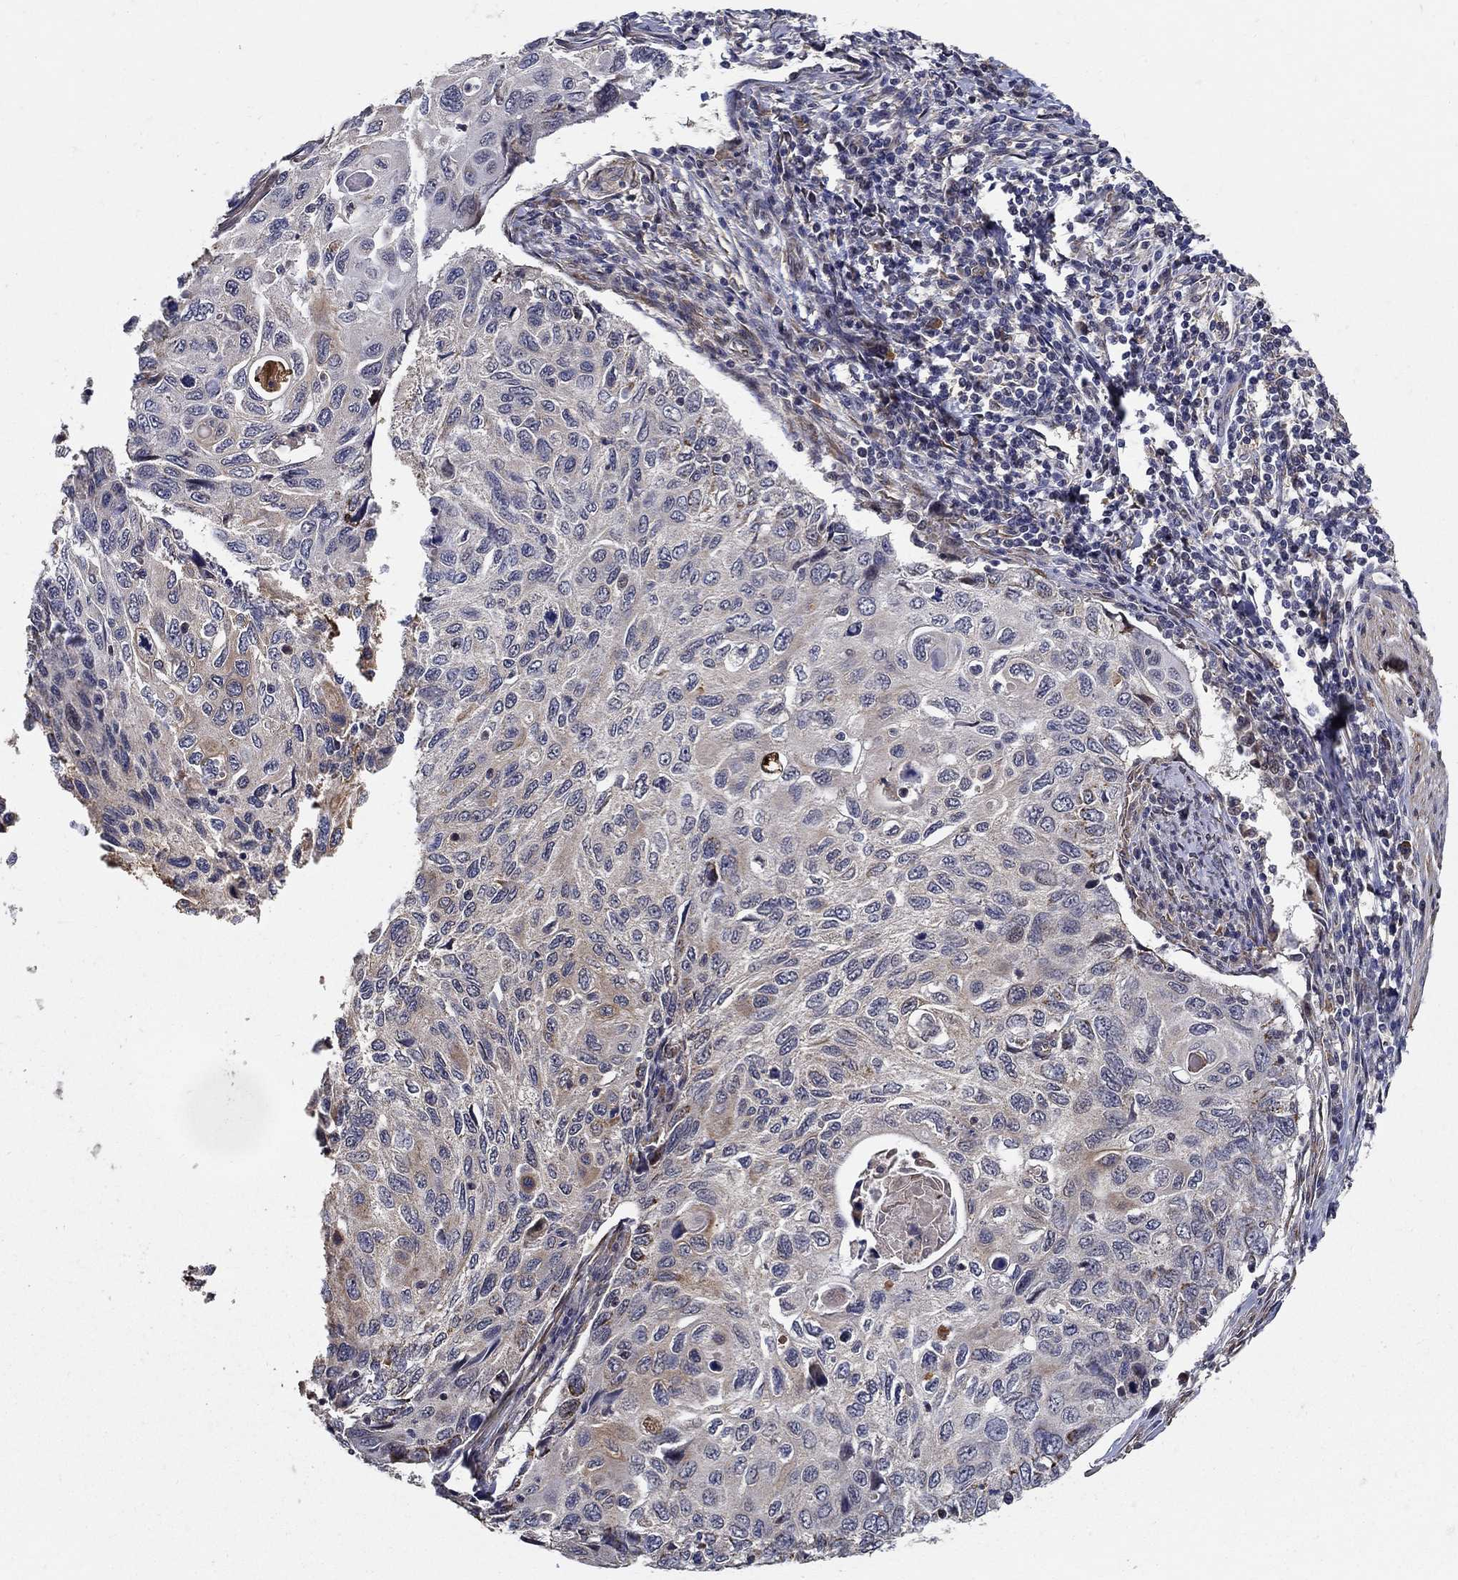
{"staining": {"intensity": "weak", "quantity": "<25%", "location": "cytoplasmic/membranous"}, "tissue": "cervical cancer", "cell_type": "Tumor cells", "image_type": "cancer", "snomed": [{"axis": "morphology", "description": "Squamous cell carcinoma, NOS"}, {"axis": "topography", "description": "Cervix"}], "caption": "Tumor cells show no significant protein staining in cervical cancer (squamous cell carcinoma). The staining was performed using DAB to visualize the protein expression in brown, while the nuclei were stained in blue with hematoxylin (Magnification: 20x).", "gene": "ZNF594", "patient": {"sex": "female", "age": 70}}